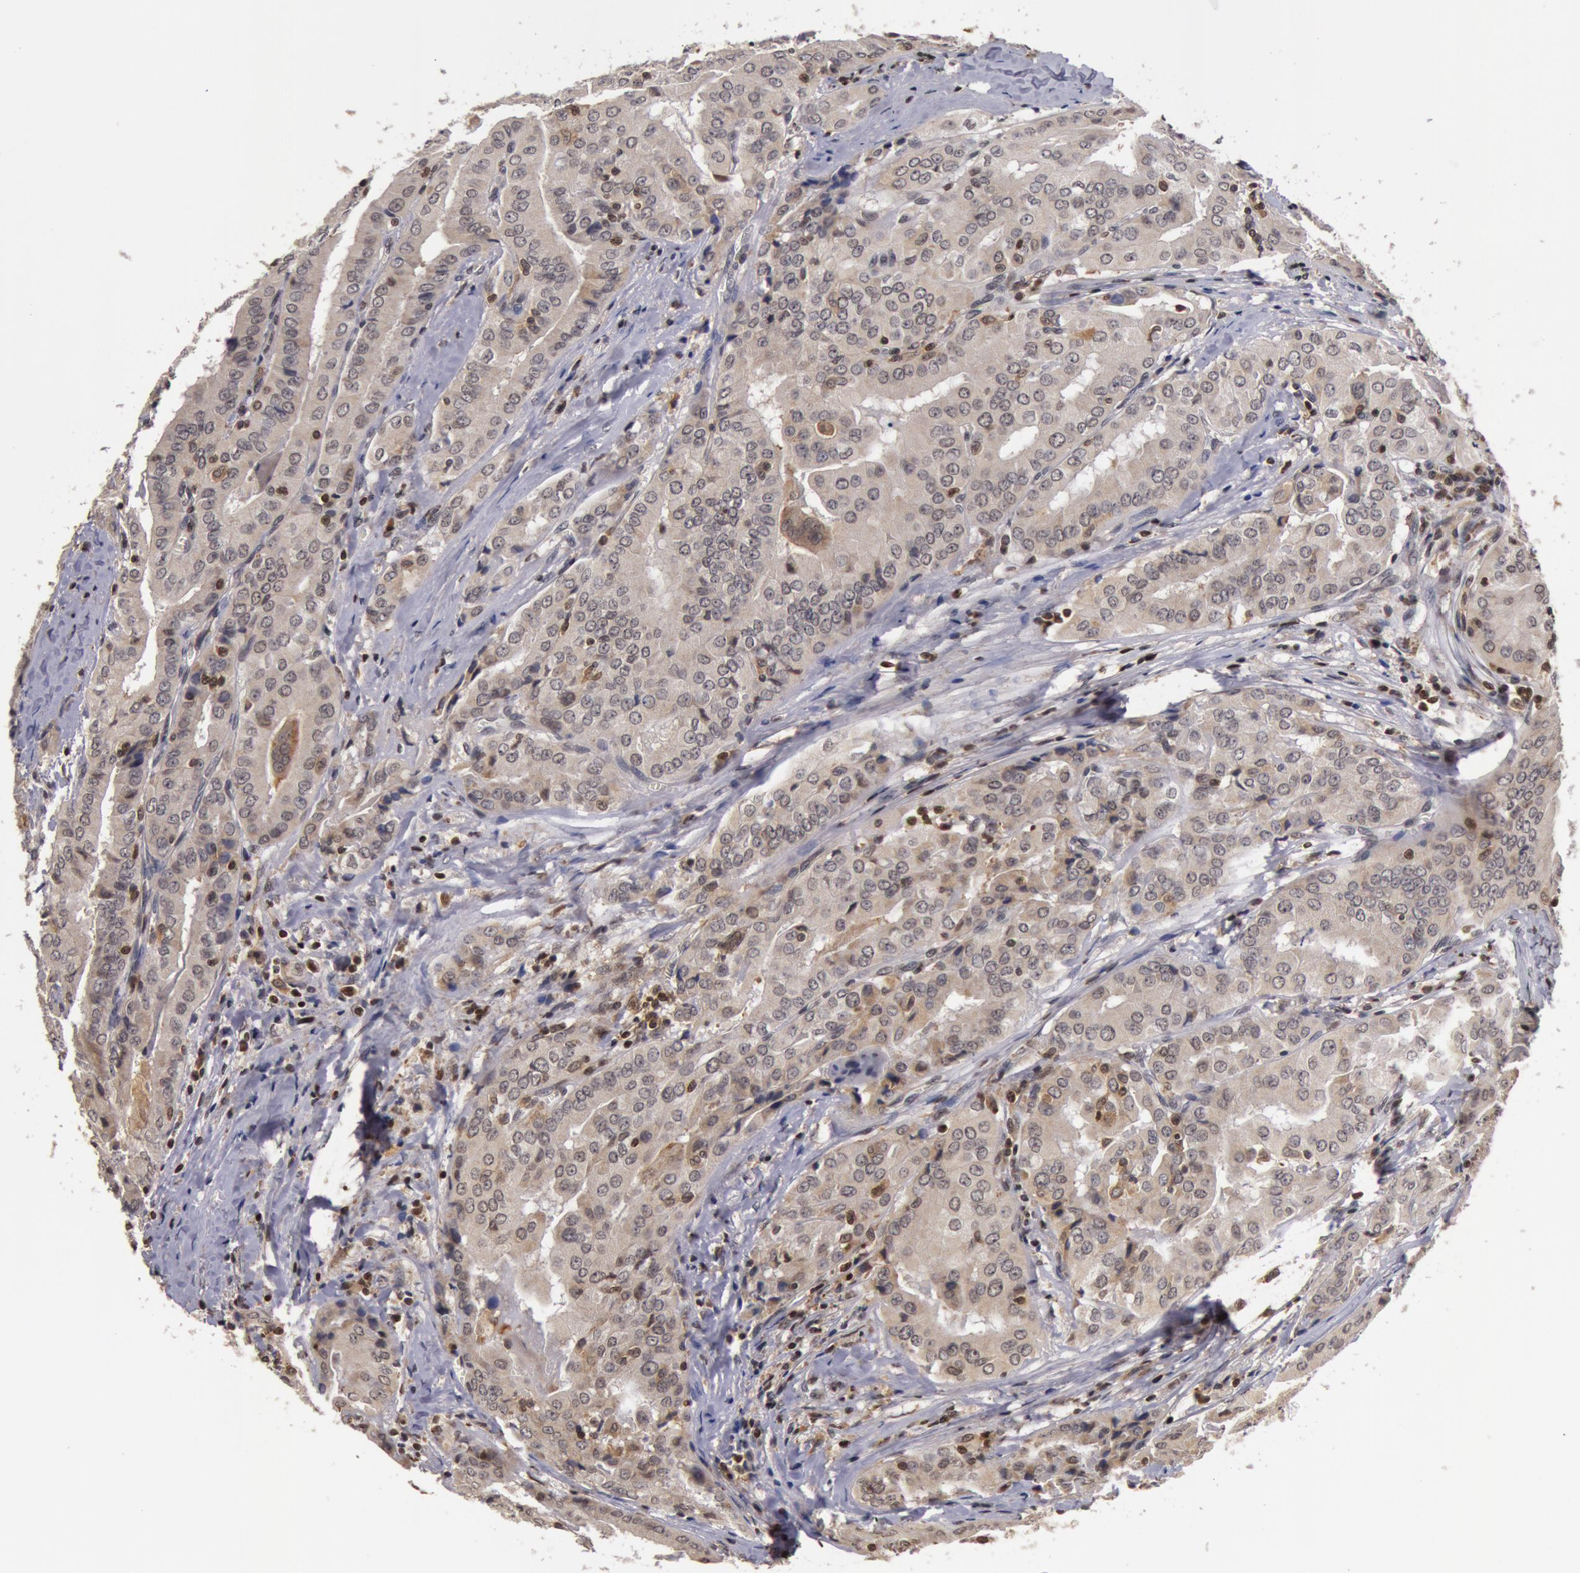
{"staining": {"intensity": "negative", "quantity": "none", "location": "none"}, "tissue": "thyroid cancer", "cell_type": "Tumor cells", "image_type": "cancer", "snomed": [{"axis": "morphology", "description": "Papillary adenocarcinoma, NOS"}, {"axis": "topography", "description": "Thyroid gland"}], "caption": "Image shows no significant protein expression in tumor cells of thyroid papillary adenocarcinoma.", "gene": "ZNF350", "patient": {"sex": "female", "age": 71}}